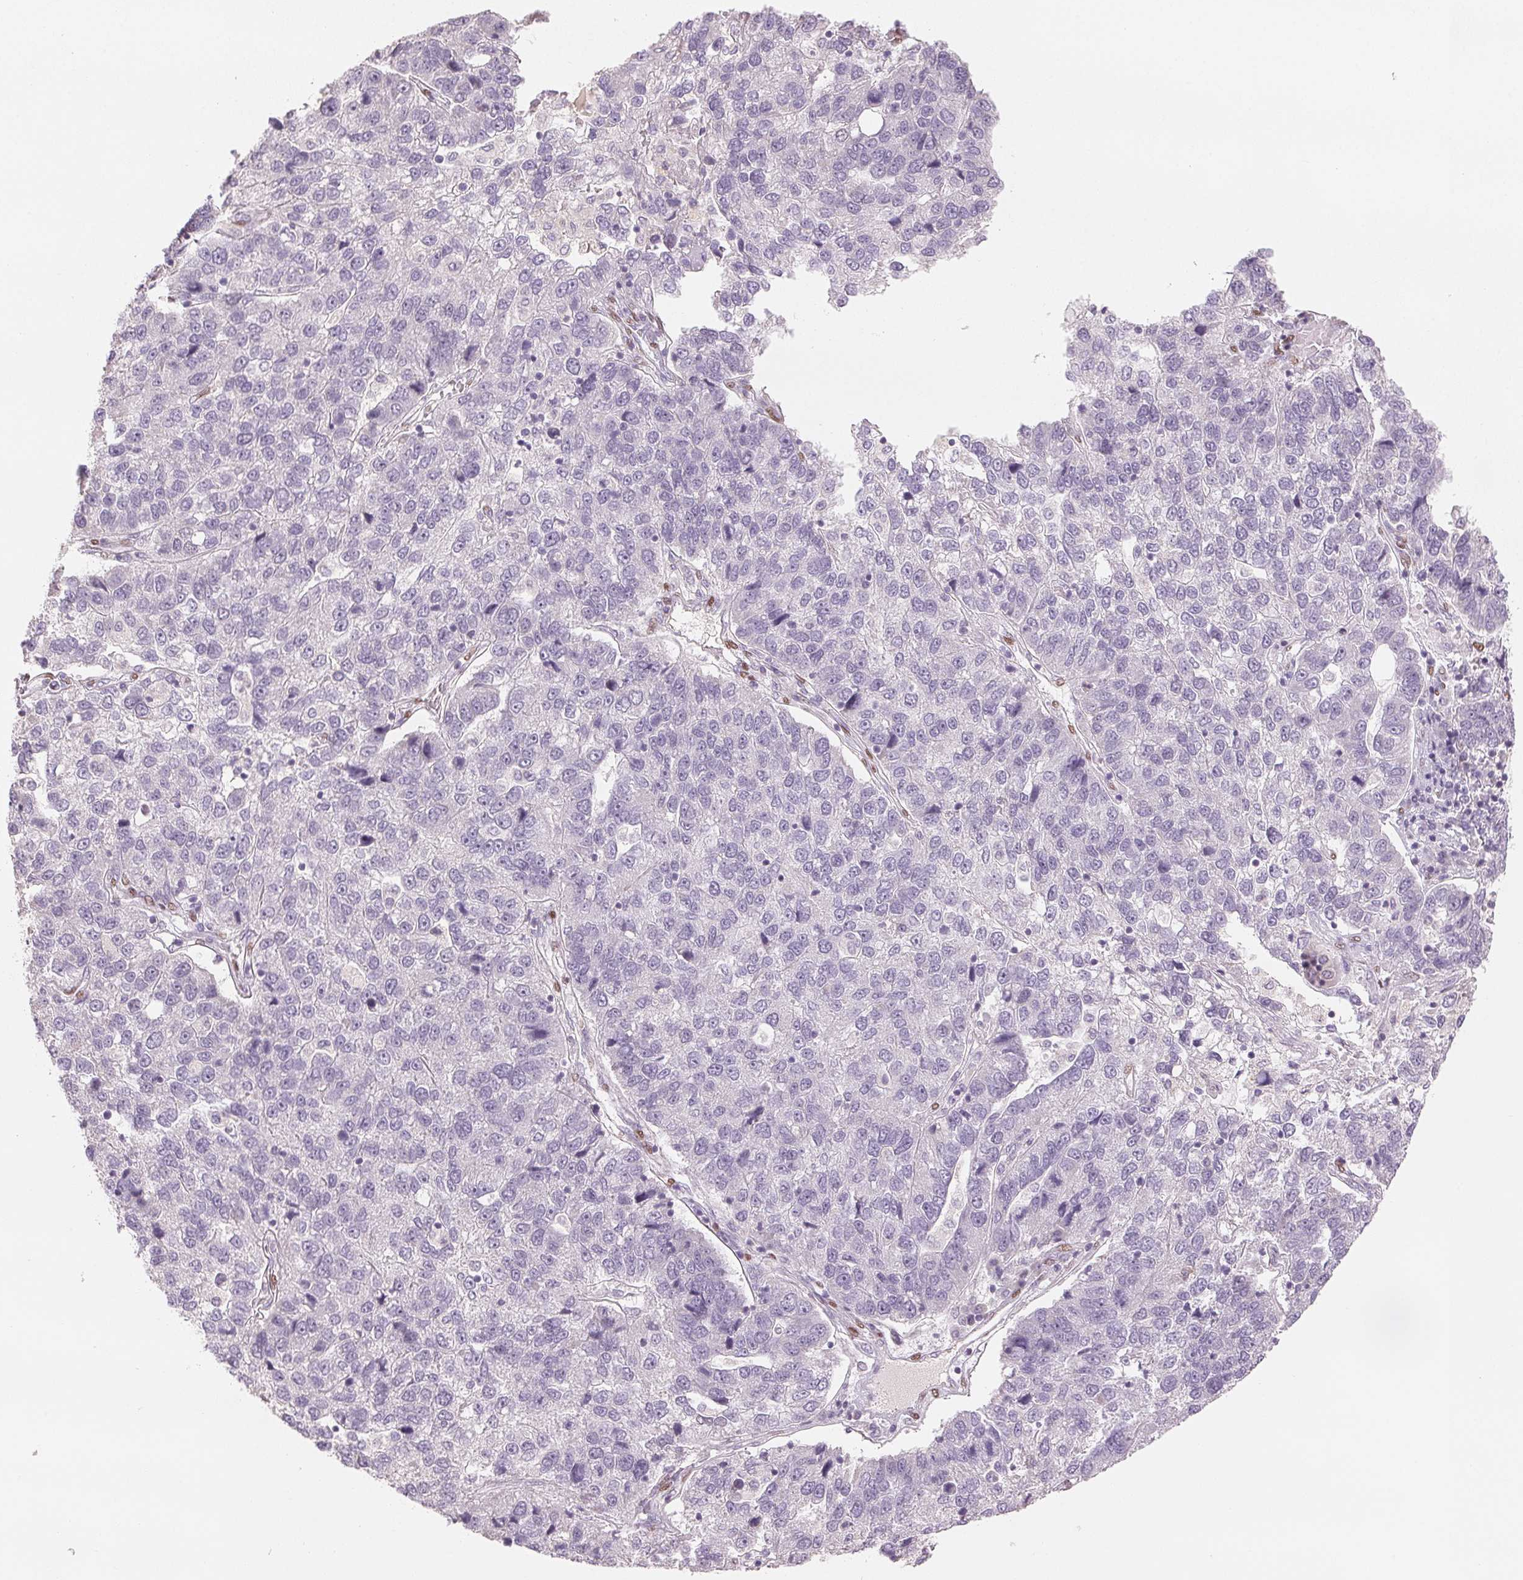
{"staining": {"intensity": "negative", "quantity": "none", "location": "none"}, "tissue": "pancreatic cancer", "cell_type": "Tumor cells", "image_type": "cancer", "snomed": [{"axis": "morphology", "description": "Adenocarcinoma, NOS"}, {"axis": "topography", "description": "Pancreas"}], "caption": "Tumor cells show no significant protein positivity in pancreatic adenocarcinoma. Brightfield microscopy of immunohistochemistry (IHC) stained with DAB (brown) and hematoxylin (blue), captured at high magnification.", "gene": "SMARCD3", "patient": {"sex": "female", "age": 61}}